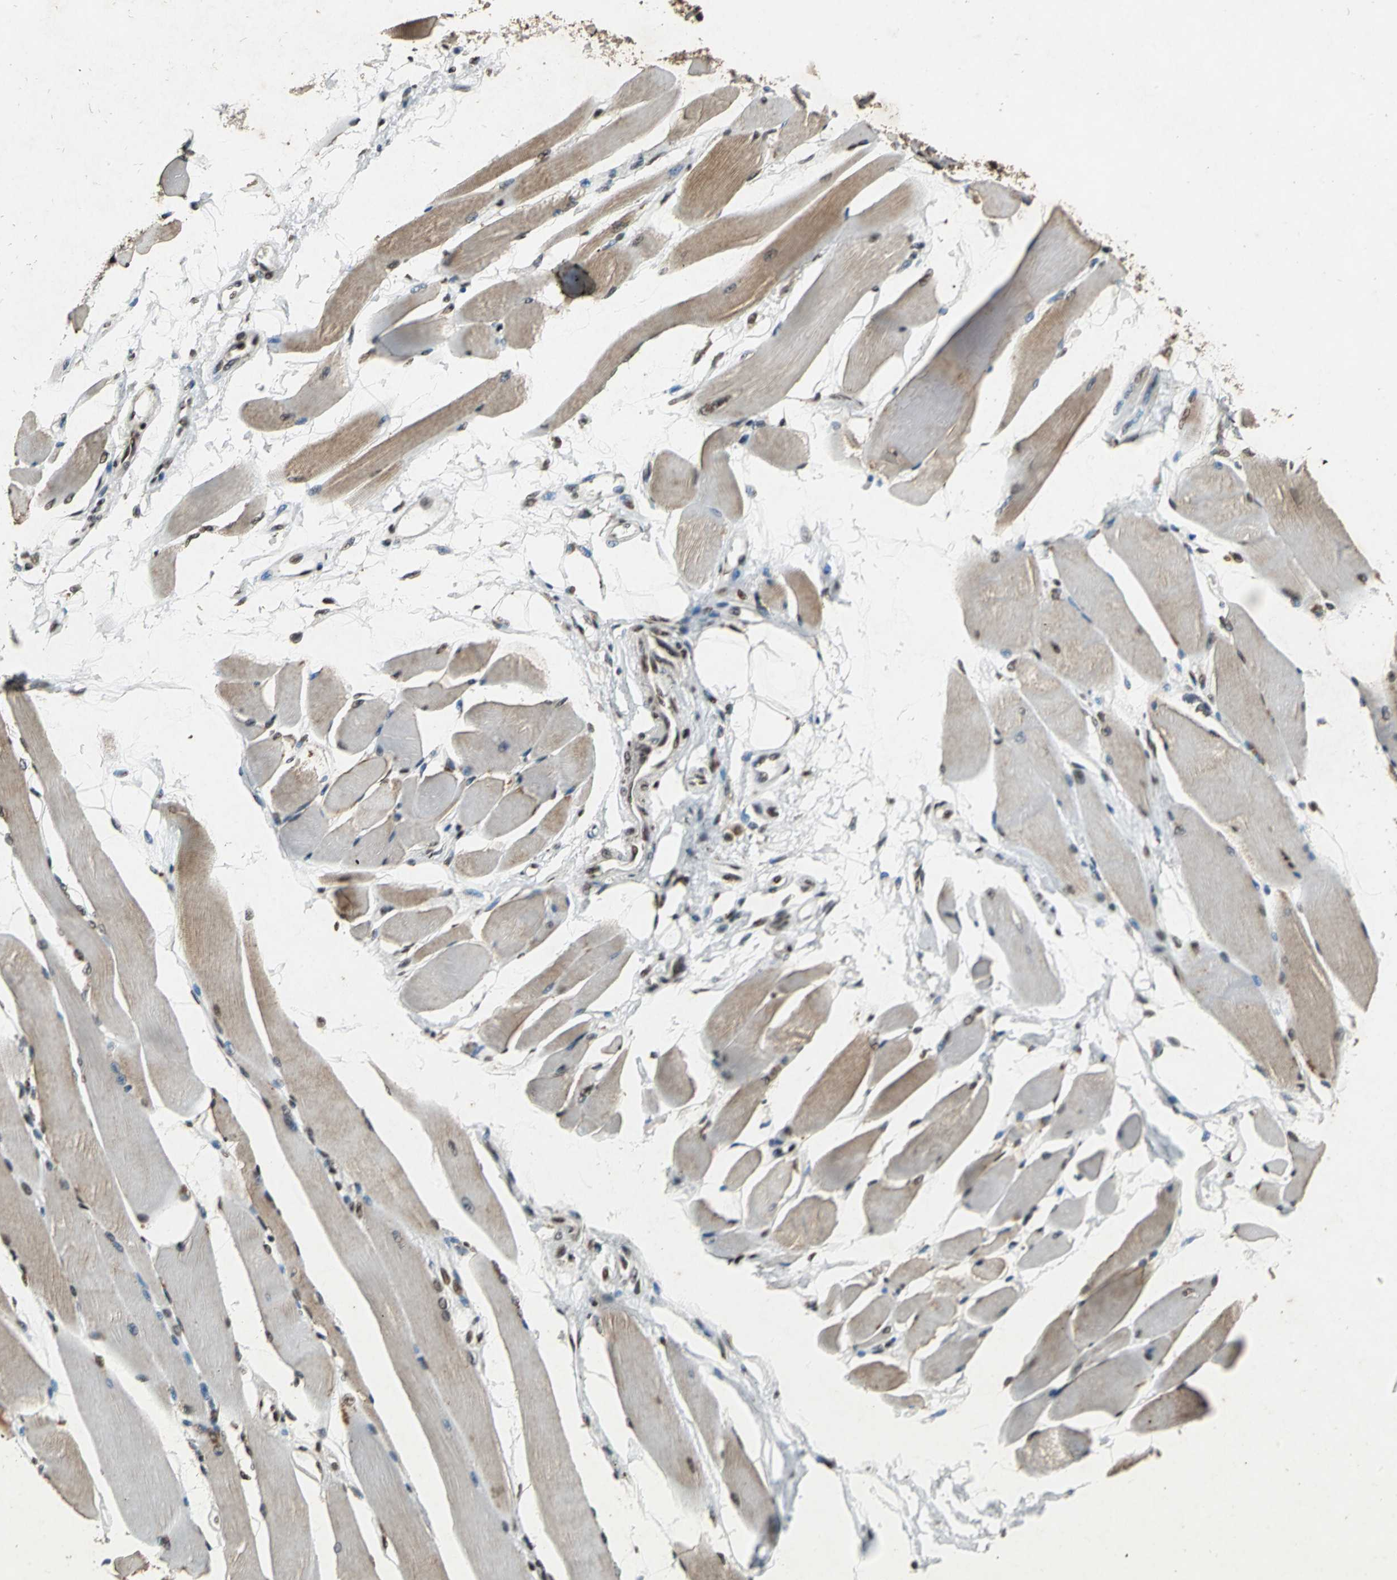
{"staining": {"intensity": "moderate", "quantity": ">75%", "location": "cytoplasmic/membranous,nuclear"}, "tissue": "skeletal muscle", "cell_type": "Myocytes", "image_type": "normal", "snomed": [{"axis": "morphology", "description": "Normal tissue, NOS"}, {"axis": "topography", "description": "Skeletal muscle"}, {"axis": "topography", "description": "Peripheral nerve tissue"}], "caption": "IHC (DAB) staining of benign skeletal muscle displays moderate cytoplasmic/membranous,nuclear protein staining in about >75% of myocytes.", "gene": "MTA2", "patient": {"sex": "female", "age": 84}}